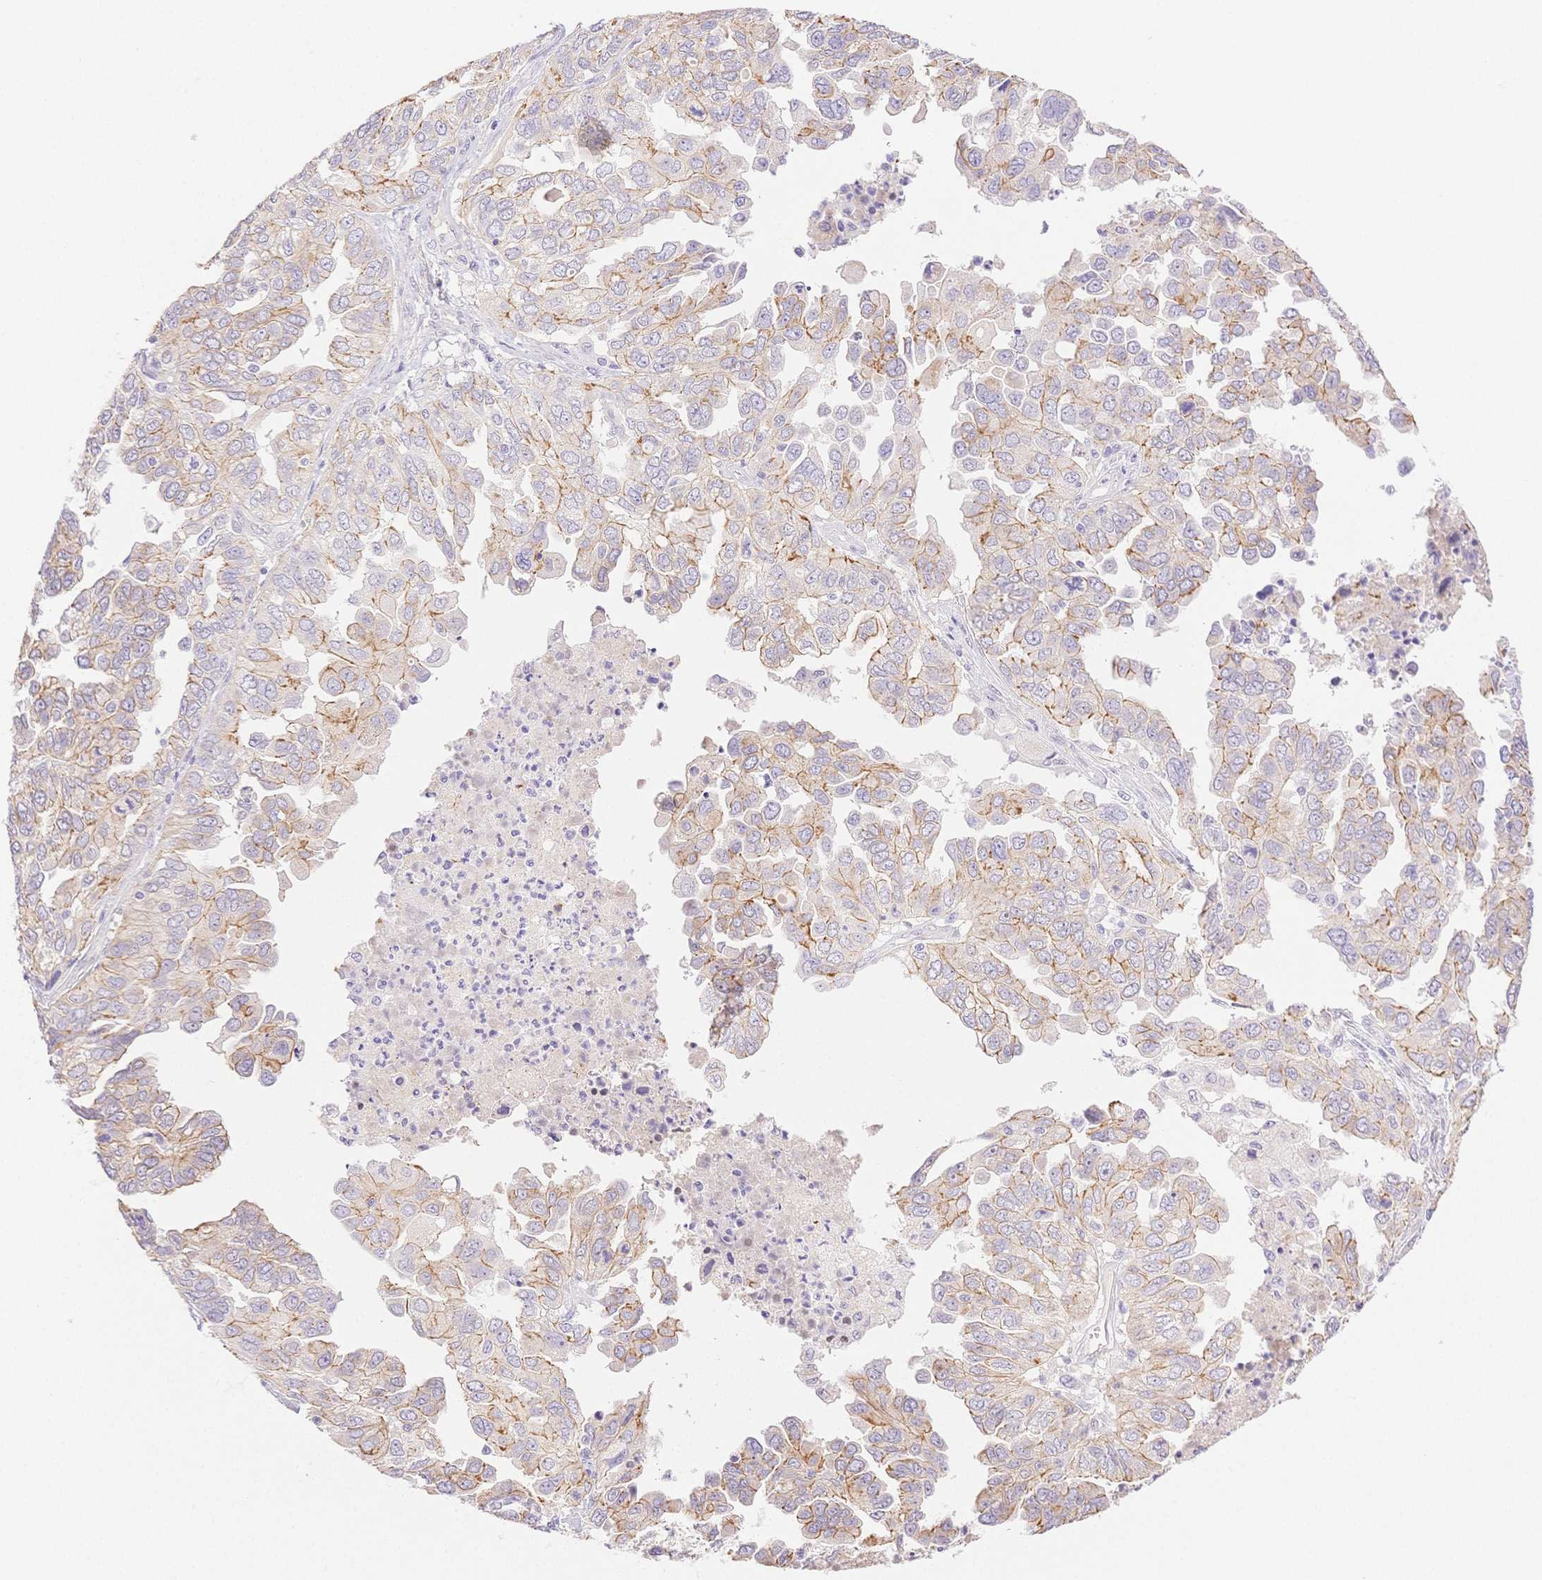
{"staining": {"intensity": "moderate", "quantity": "<25%", "location": "cytoplasmic/membranous"}, "tissue": "ovarian cancer", "cell_type": "Tumor cells", "image_type": "cancer", "snomed": [{"axis": "morphology", "description": "Cystadenocarcinoma, serous, NOS"}, {"axis": "topography", "description": "Ovary"}], "caption": "The immunohistochemical stain shows moderate cytoplasmic/membranous expression in tumor cells of ovarian cancer (serous cystadenocarcinoma) tissue. (Brightfield microscopy of DAB IHC at high magnification).", "gene": "WDR54", "patient": {"sex": "female", "age": 53}}